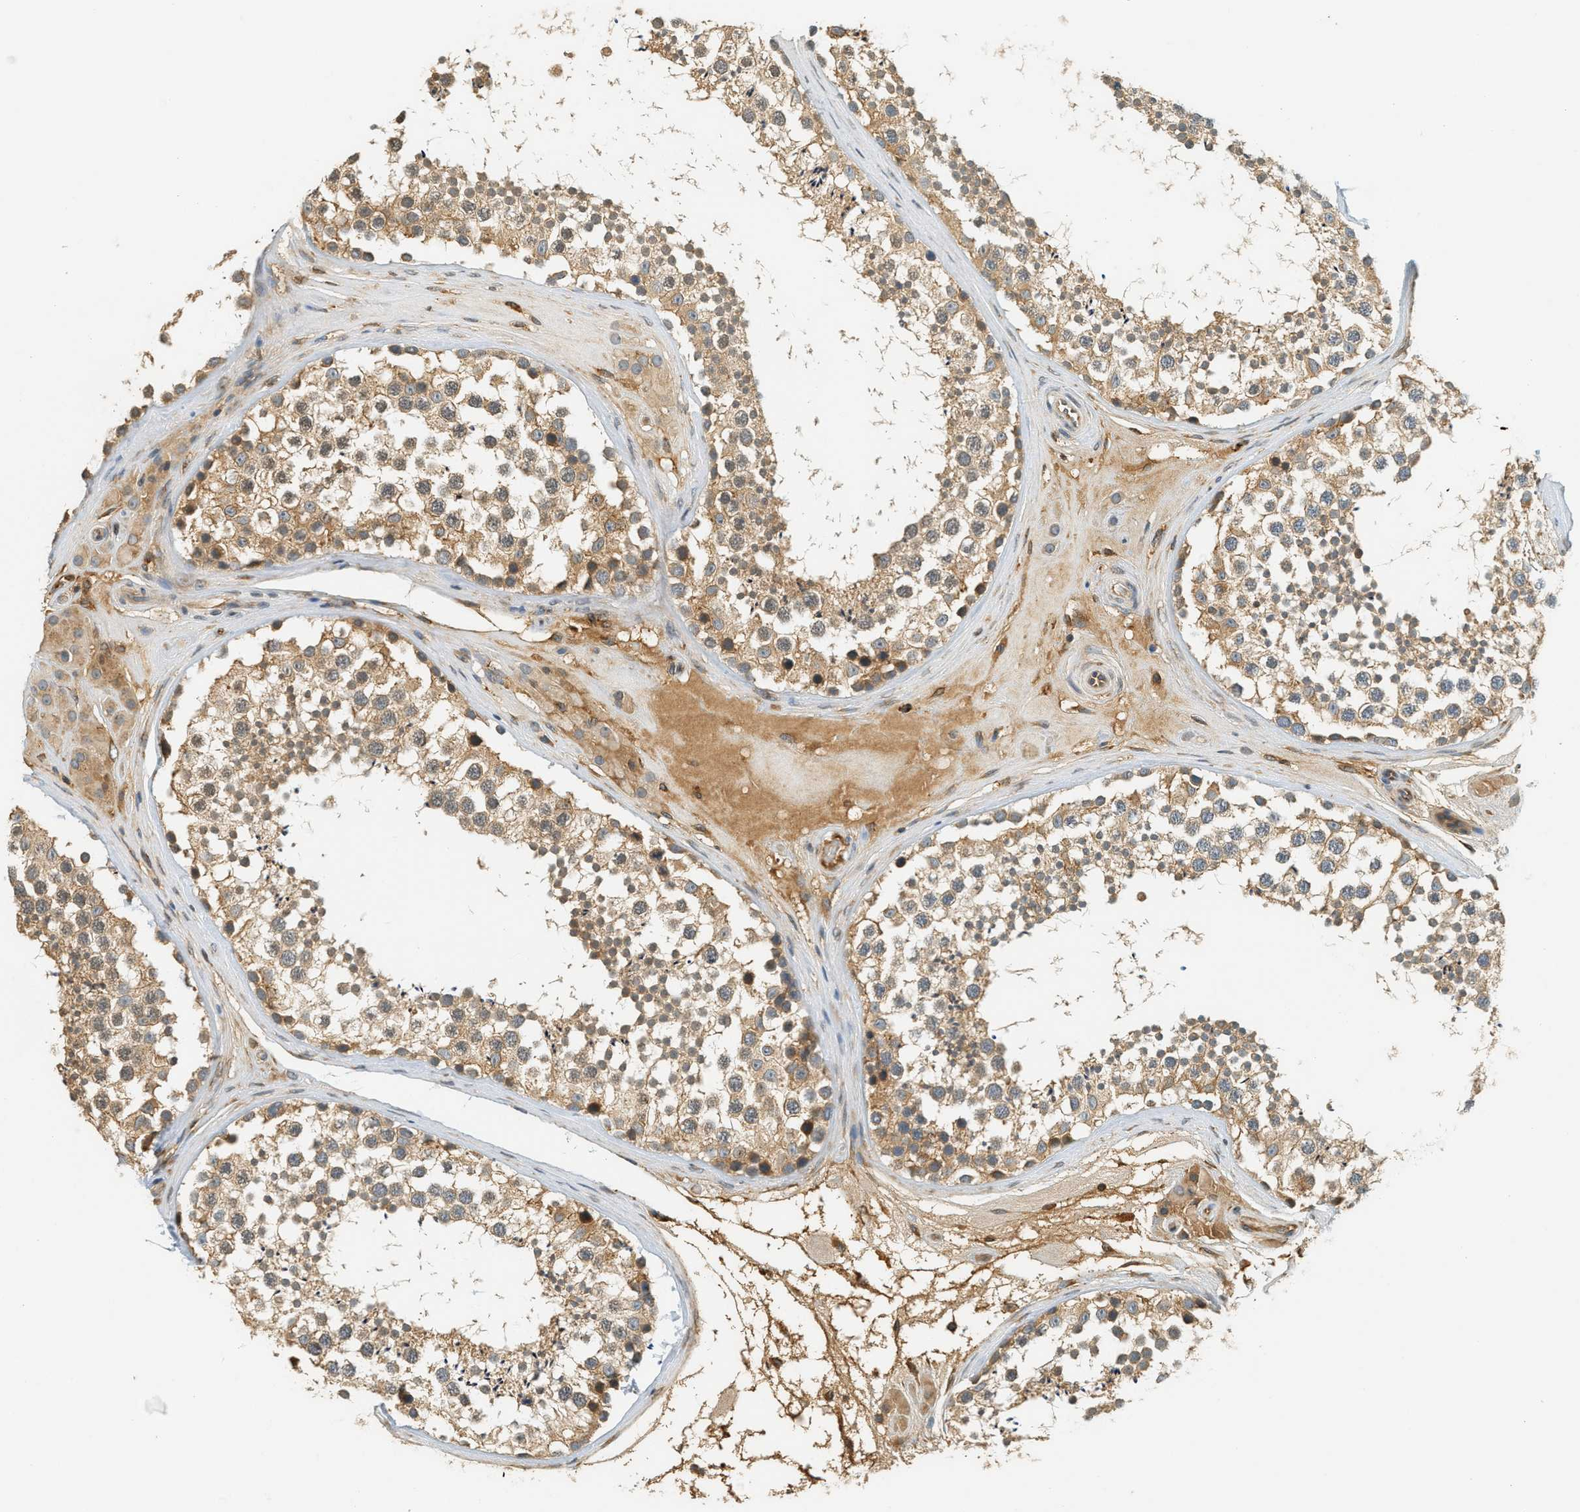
{"staining": {"intensity": "moderate", "quantity": ">75%", "location": "cytoplasmic/membranous"}, "tissue": "testis", "cell_type": "Cells in seminiferous ducts", "image_type": "normal", "snomed": [{"axis": "morphology", "description": "Normal tissue, NOS"}, {"axis": "topography", "description": "Testis"}], "caption": "Unremarkable testis was stained to show a protein in brown. There is medium levels of moderate cytoplasmic/membranous staining in approximately >75% of cells in seminiferous ducts.", "gene": "PDK1", "patient": {"sex": "male", "age": 46}}